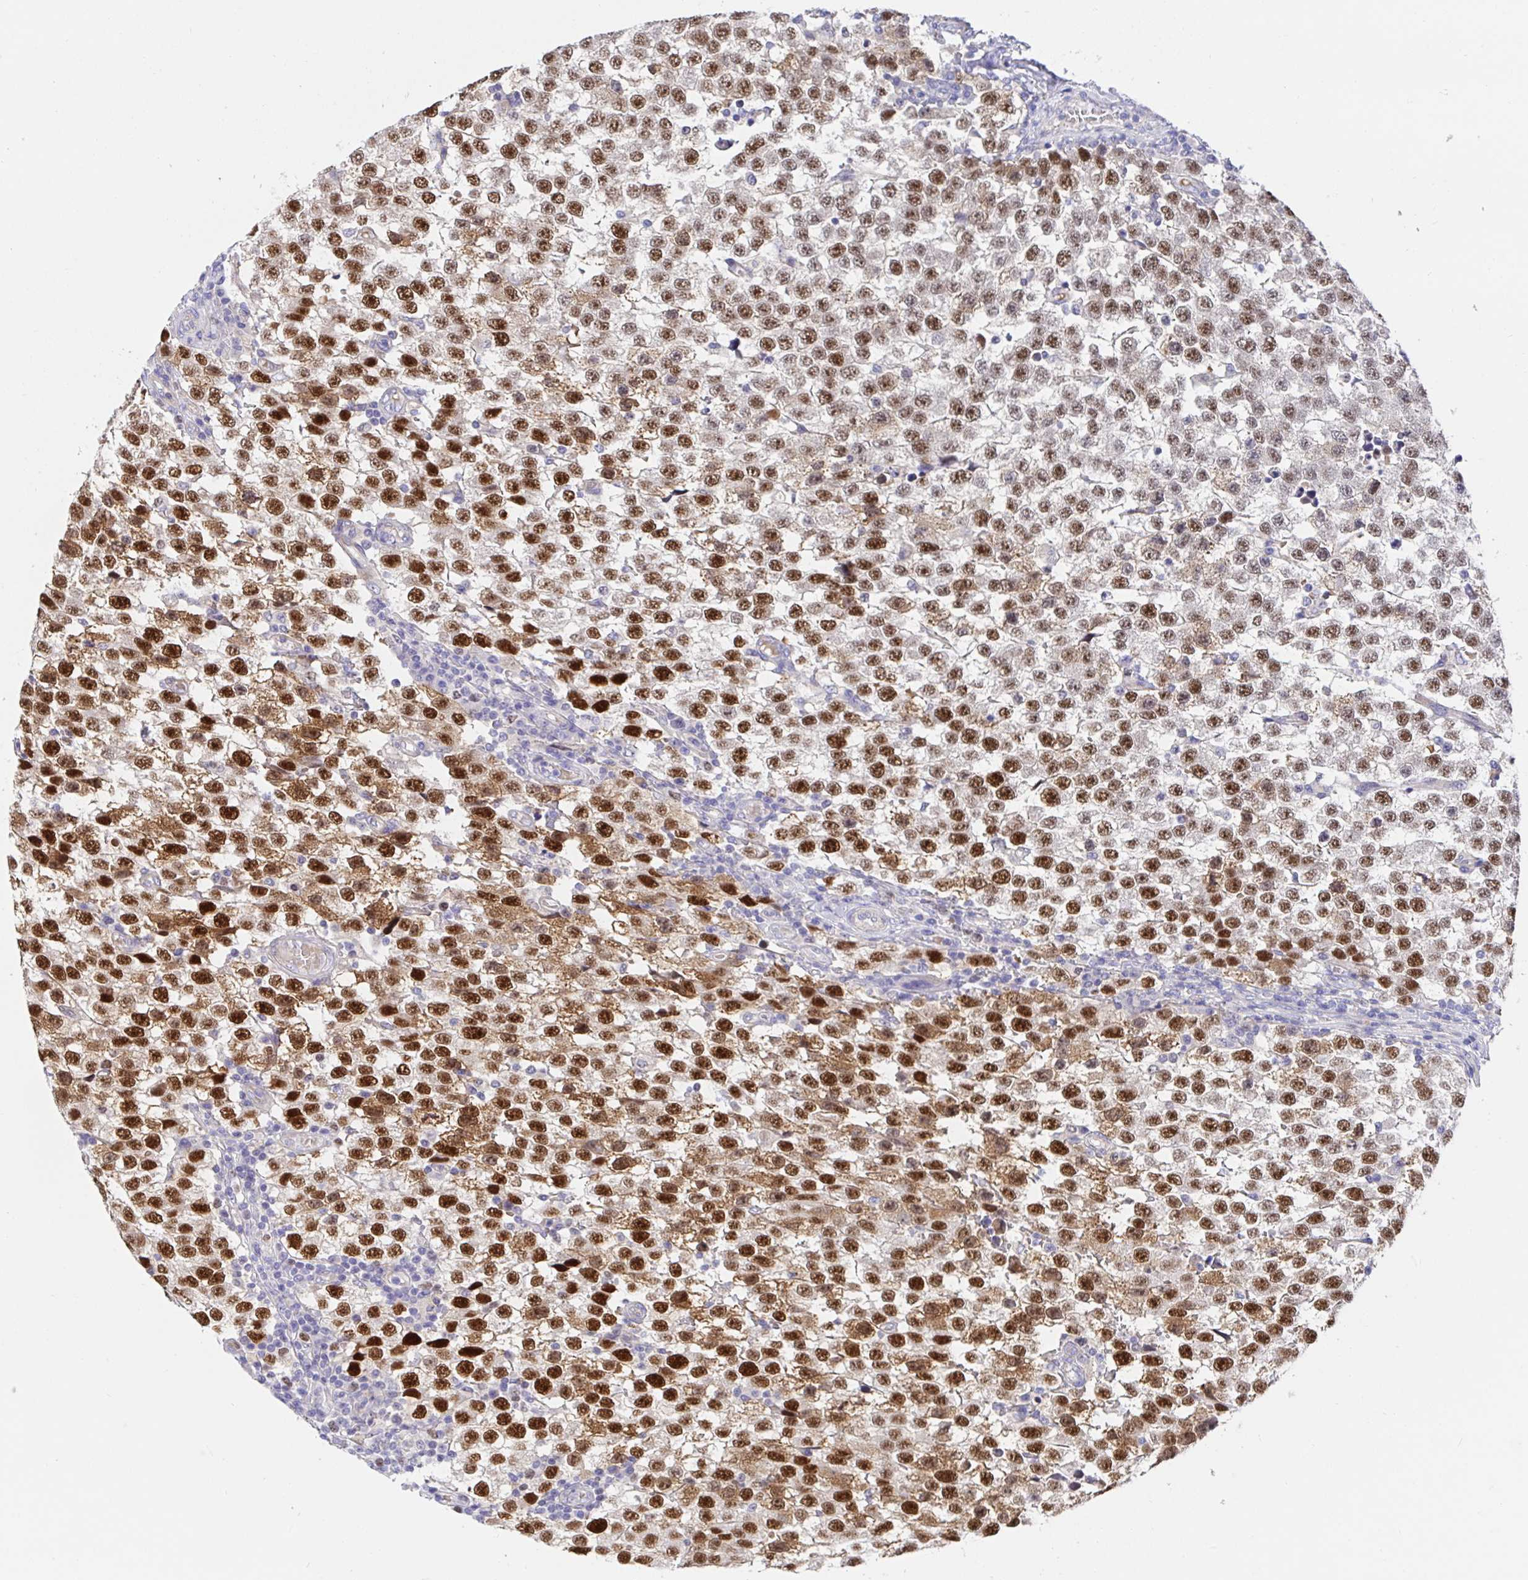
{"staining": {"intensity": "strong", "quantity": "25%-75%", "location": "nuclear"}, "tissue": "testis cancer", "cell_type": "Tumor cells", "image_type": "cancer", "snomed": [{"axis": "morphology", "description": "Seminoma, NOS"}, {"axis": "topography", "description": "Testis"}], "caption": "A high-resolution image shows immunohistochemistry staining of testis seminoma, which shows strong nuclear expression in about 25%-75% of tumor cells.", "gene": "TIMELESS", "patient": {"sex": "male", "age": 34}}